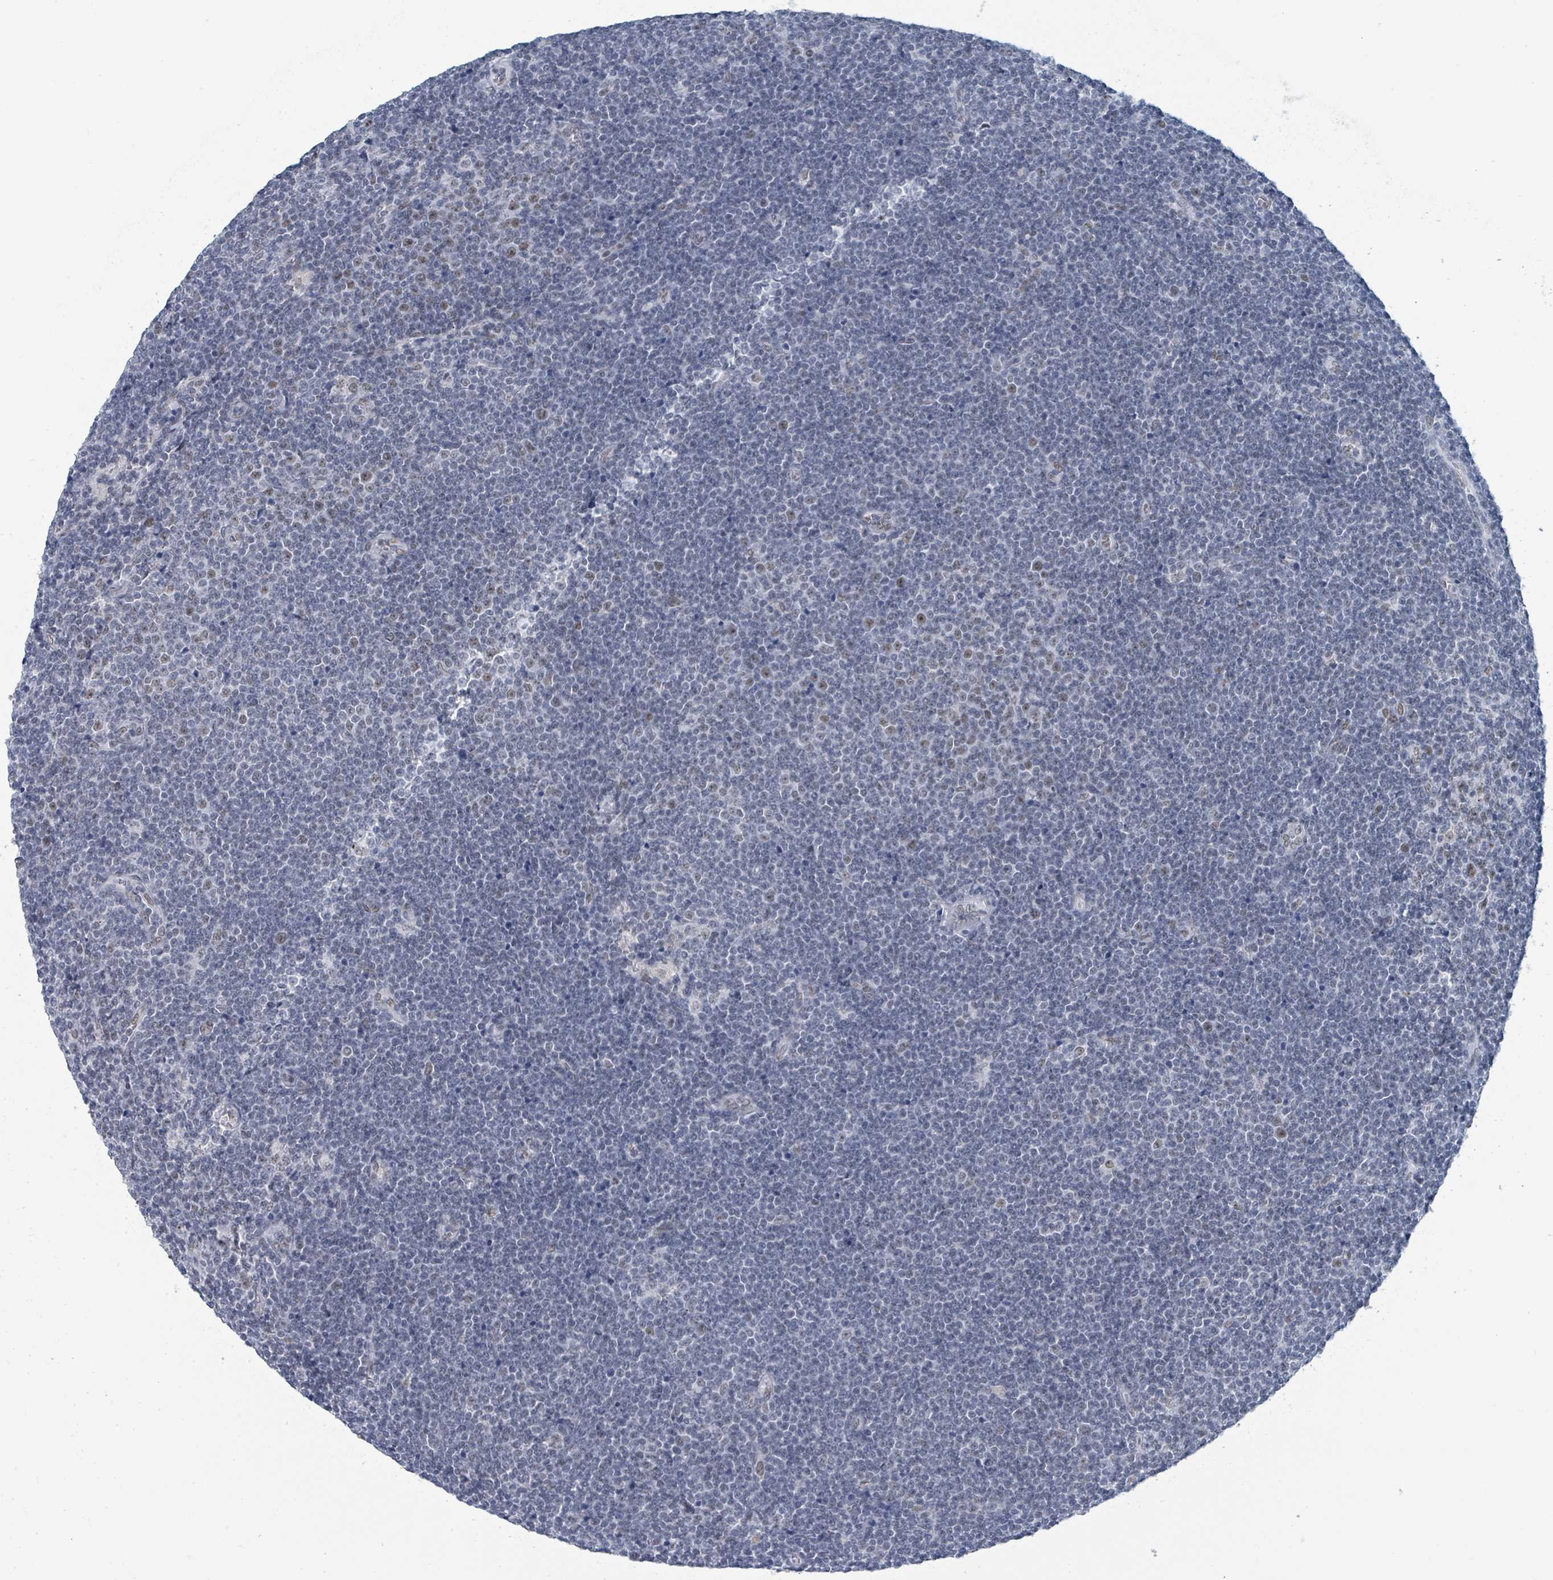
{"staining": {"intensity": "negative", "quantity": "none", "location": "none"}, "tissue": "lymphoma", "cell_type": "Tumor cells", "image_type": "cancer", "snomed": [{"axis": "morphology", "description": "Malignant lymphoma, non-Hodgkin's type, Low grade"}, {"axis": "topography", "description": "Lymph node"}], "caption": "This is a micrograph of immunohistochemistry staining of malignant lymphoma, non-Hodgkin's type (low-grade), which shows no positivity in tumor cells.", "gene": "EHMT2", "patient": {"sex": "male", "age": 48}}